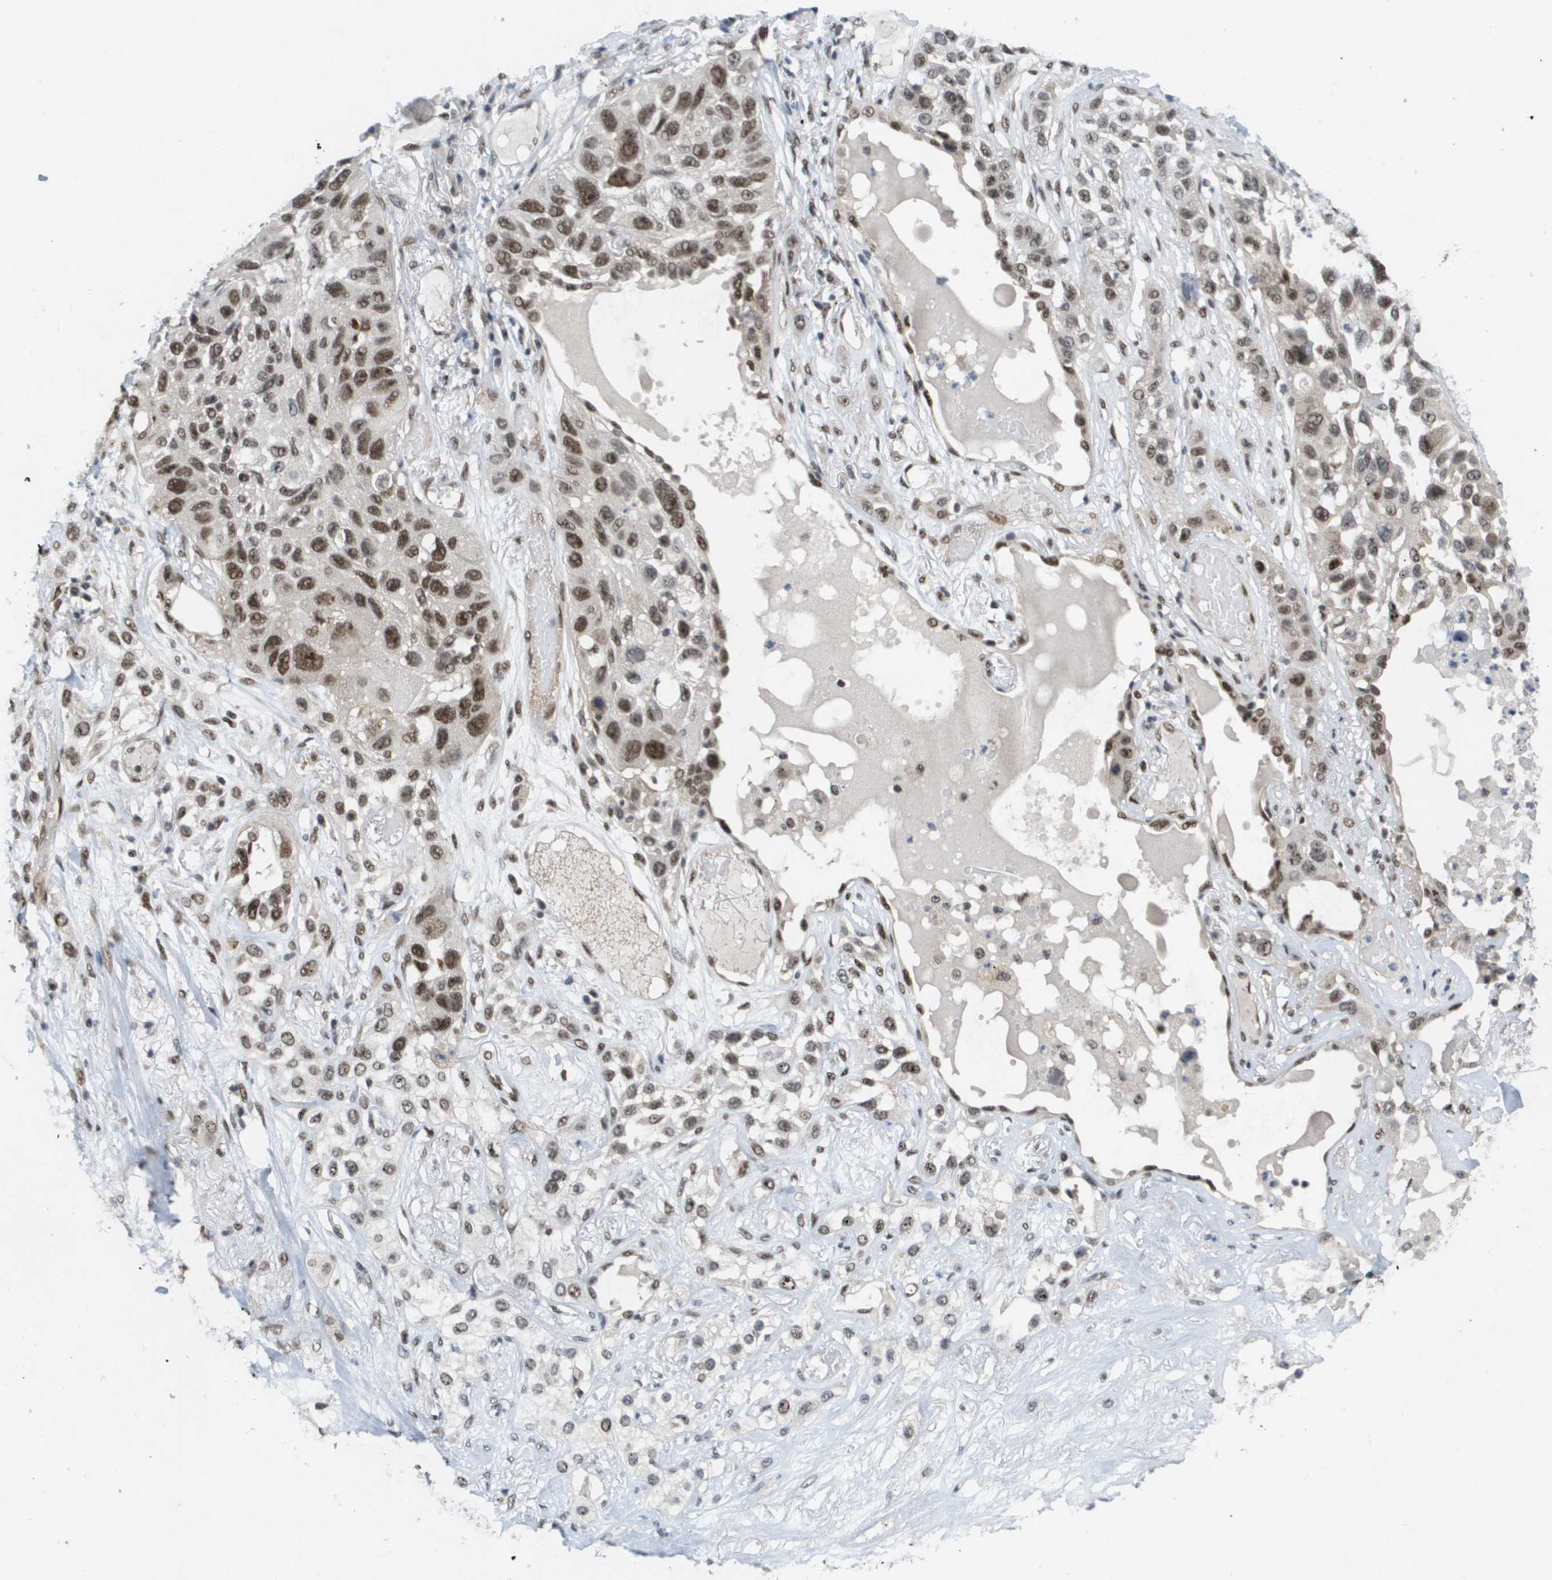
{"staining": {"intensity": "moderate", "quantity": ">75%", "location": "nuclear"}, "tissue": "lung cancer", "cell_type": "Tumor cells", "image_type": "cancer", "snomed": [{"axis": "morphology", "description": "Squamous cell carcinoma, NOS"}, {"axis": "topography", "description": "Lung"}], "caption": "Human lung cancer stained for a protein (brown) reveals moderate nuclear positive expression in approximately >75% of tumor cells.", "gene": "CDT1", "patient": {"sex": "male", "age": 71}}